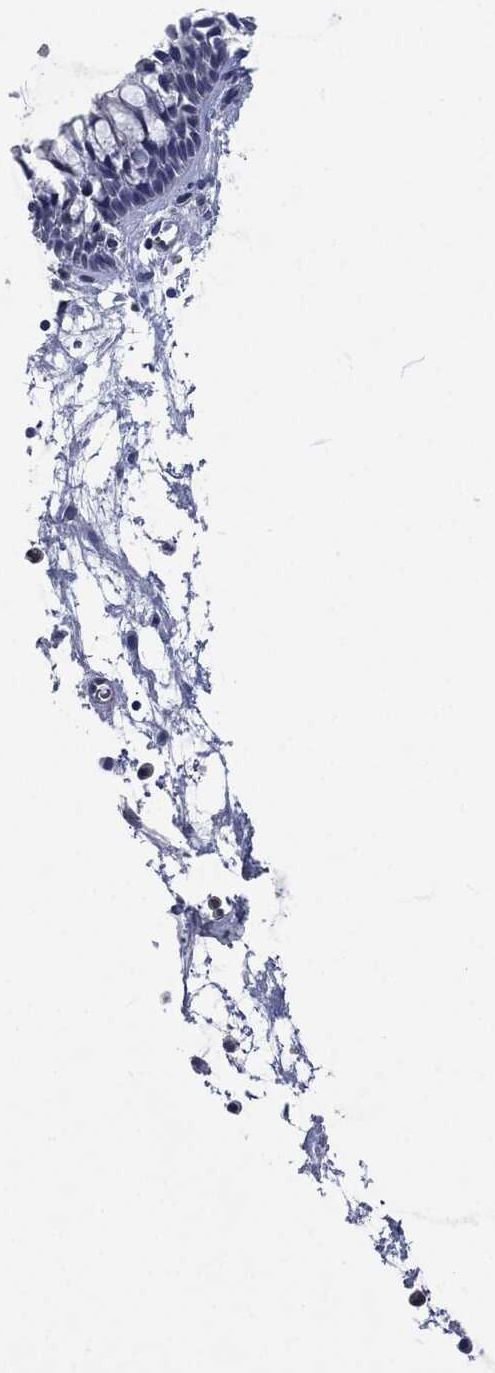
{"staining": {"intensity": "negative", "quantity": "none", "location": "none"}, "tissue": "nasopharynx", "cell_type": "Respiratory epithelial cells", "image_type": "normal", "snomed": [{"axis": "morphology", "description": "Normal tissue, NOS"}, {"axis": "topography", "description": "Nasopharynx"}], "caption": "High power microscopy micrograph of an immunohistochemistry histopathology image of benign nasopharynx, revealing no significant expression in respiratory epithelial cells.", "gene": "MPO", "patient": {"sex": "male", "age": 58}}